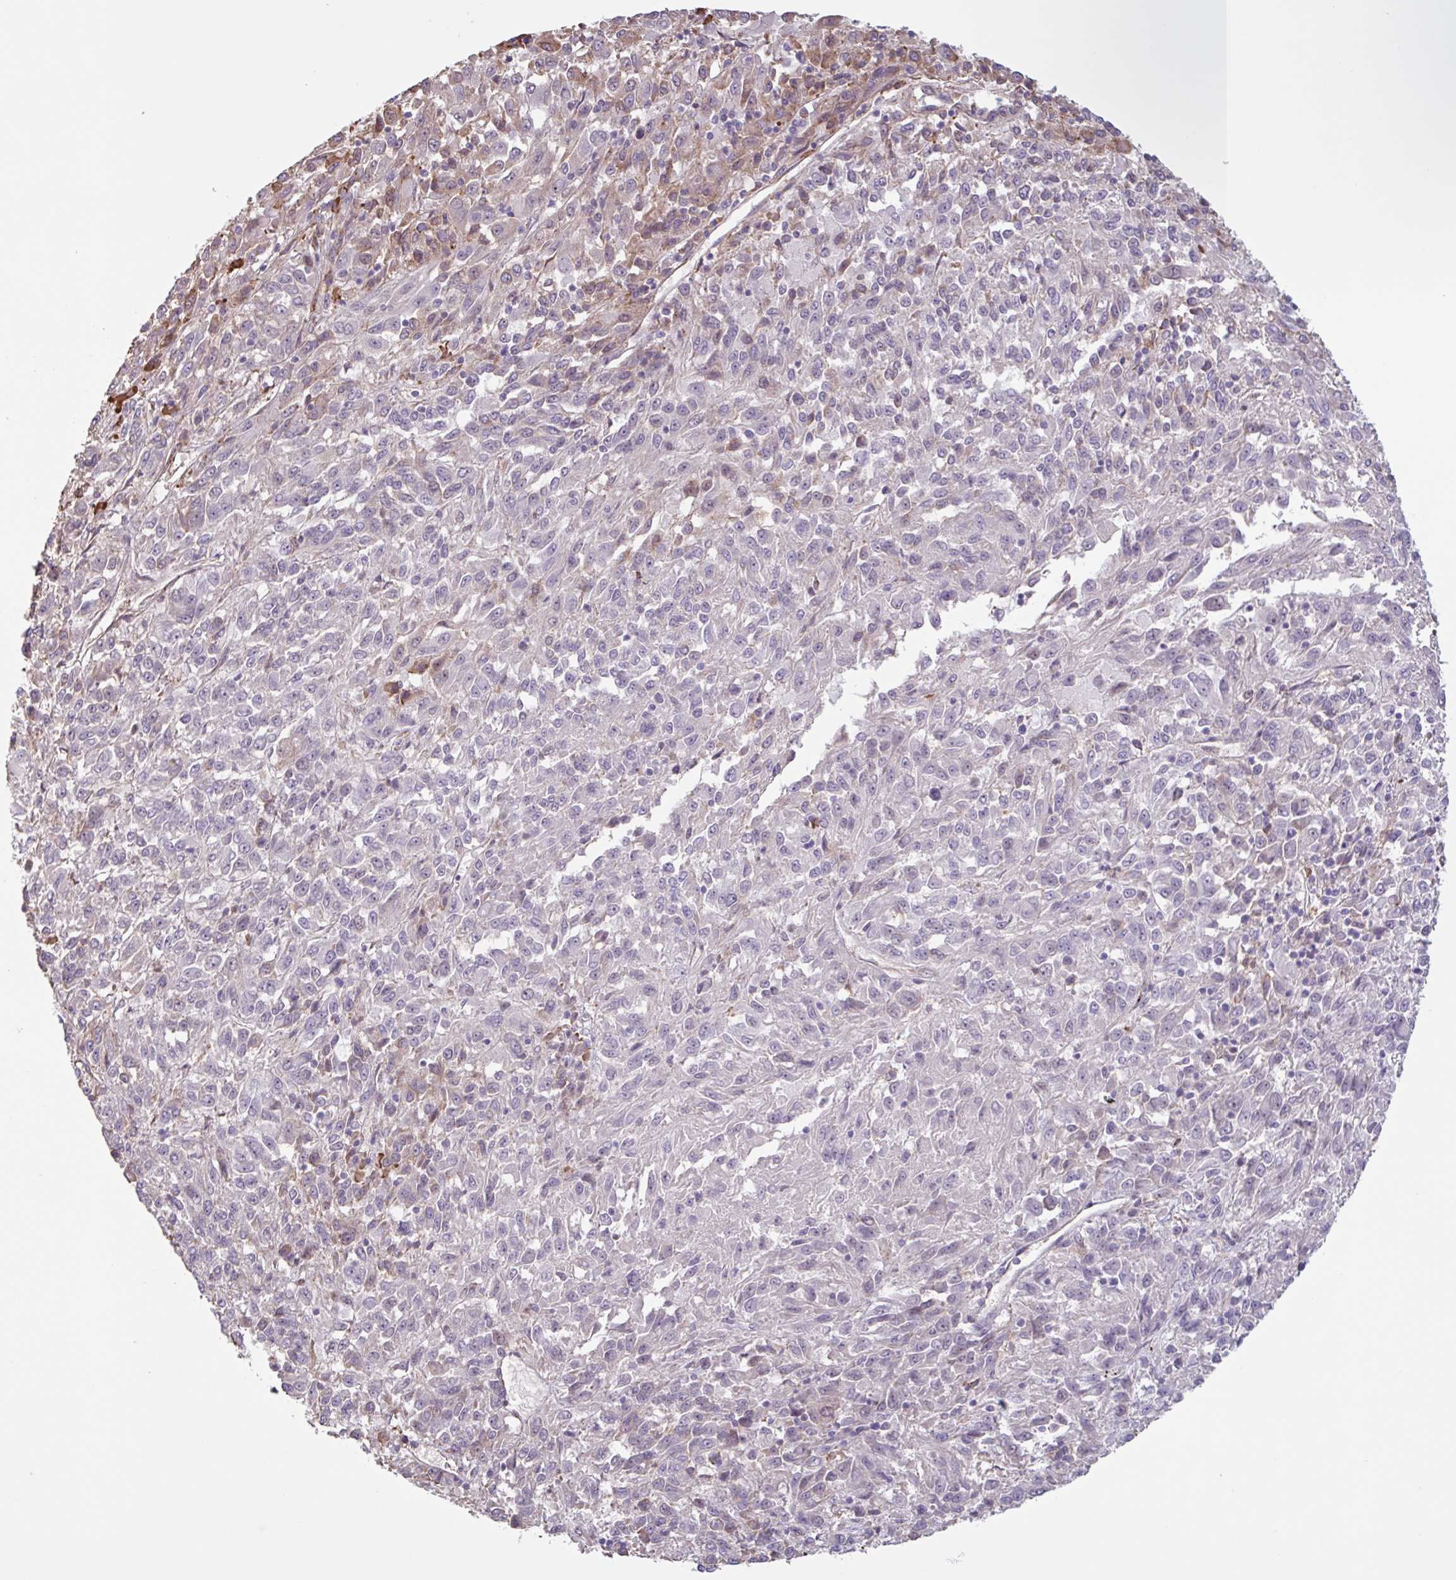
{"staining": {"intensity": "negative", "quantity": "none", "location": "none"}, "tissue": "melanoma", "cell_type": "Tumor cells", "image_type": "cancer", "snomed": [{"axis": "morphology", "description": "Malignant melanoma, Metastatic site"}, {"axis": "topography", "description": "Lung"}], "caption": "This is an immunohistochemistry micrograph of malignant melanoma (metastatic site). There is no expression in tumor cells.", "gene": "TAF1D", "patient": {"sex": "male", "age": 64}}